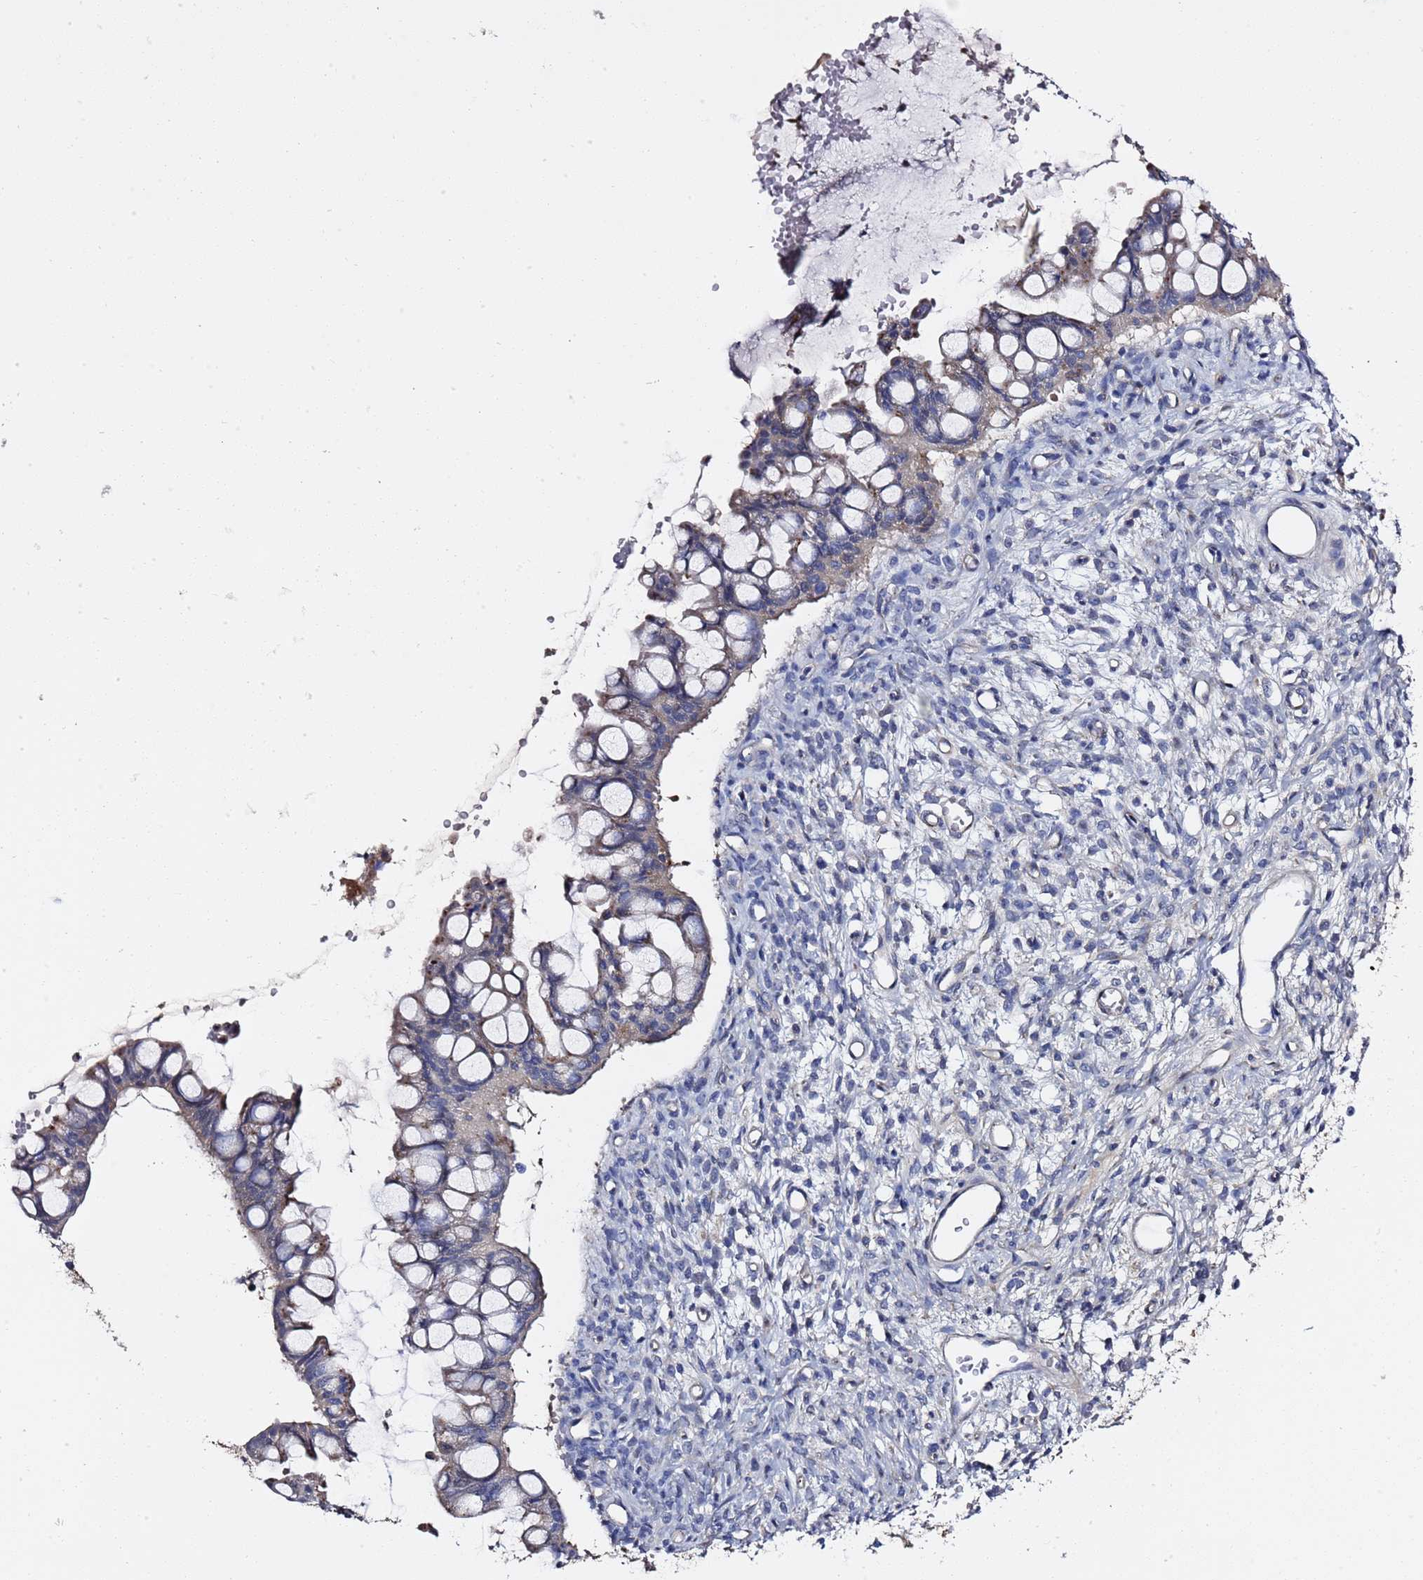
{"staining": {"intensity": "weak", "quantity": "<25%", "location": "cytoplasmic/membranous"}, "tissue": "ovarian cancer", "cell_type": "Tumor cells", "image_type": "cancer", "snomed": [{"axis": "morphology", "description": "Cystadenocarcinoma, mucinous, NOS"}, {"axis": "topography", "description": "Ovary"}], "caption": "Ovarian cancer (mucinous cystadenocarcinoma) stained for a protein using immunohistochemistry (IHC) exhibits no positivity tumor cells.", "gene": "NAT2", "patient": {"sex": "female", "age": 73}}